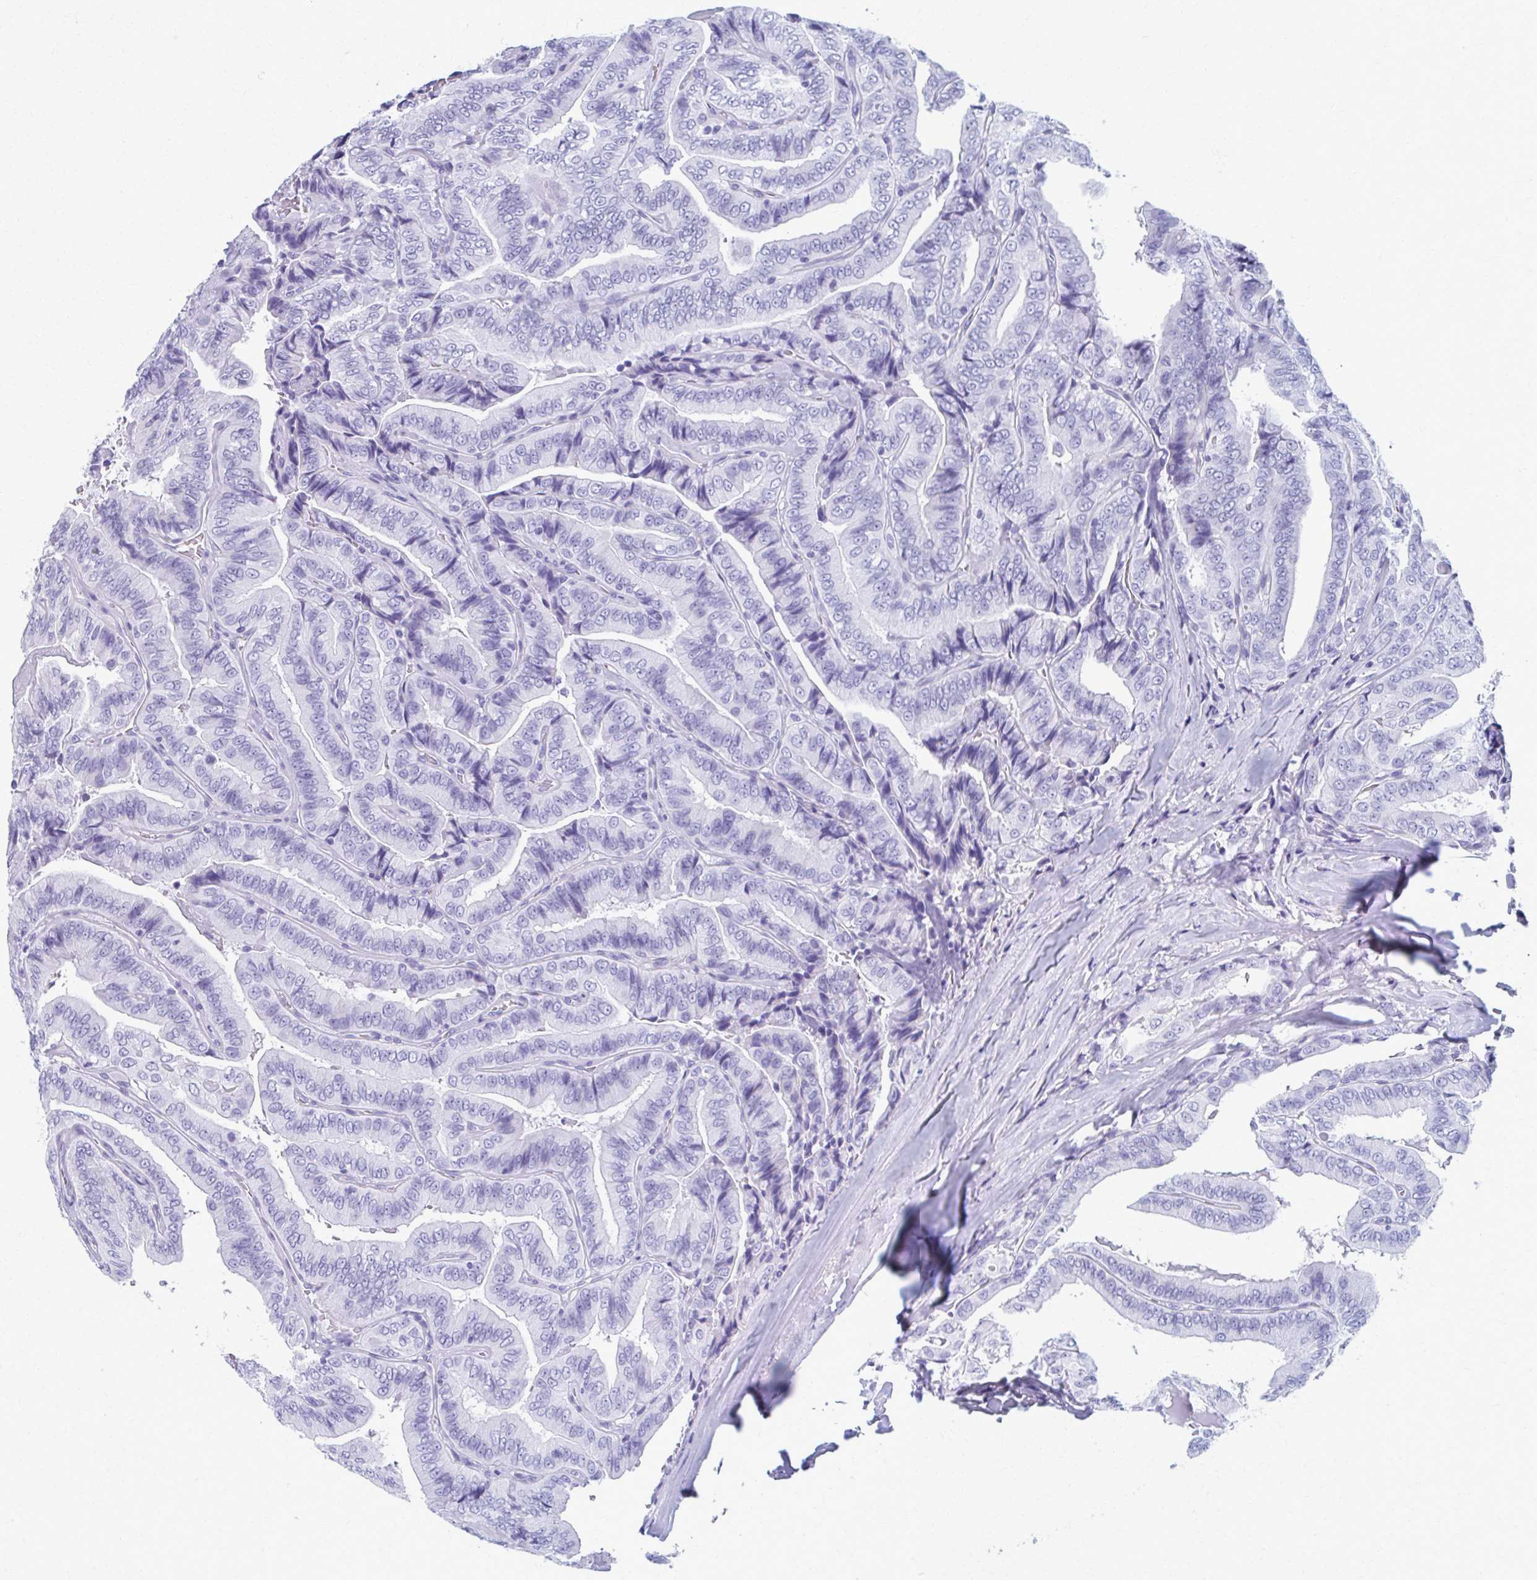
{"staining": {"intensity": "negative", "quantity": "none", "location": "none"}, "tissue": "thyroid cancer", "cell_type": "Tumor cells", "image_type": "cancer", "snomed": [{"axis": "morphology", "description": "Papillary adenocarcinoma, NOS"}, {"axis": "topography", "description": "Thyroid gland"}], "caption": "Immunohistochemistry histopathology image of neoplastic tissue: thyroid cancer (papillary adenocarcinoma) stained with DAB (3,3'-diaminobenzidine) displays no significant protein staining in tumor cells.", "gene": "MPLKIP", "patient": {"sex": "male", "age": 61}}